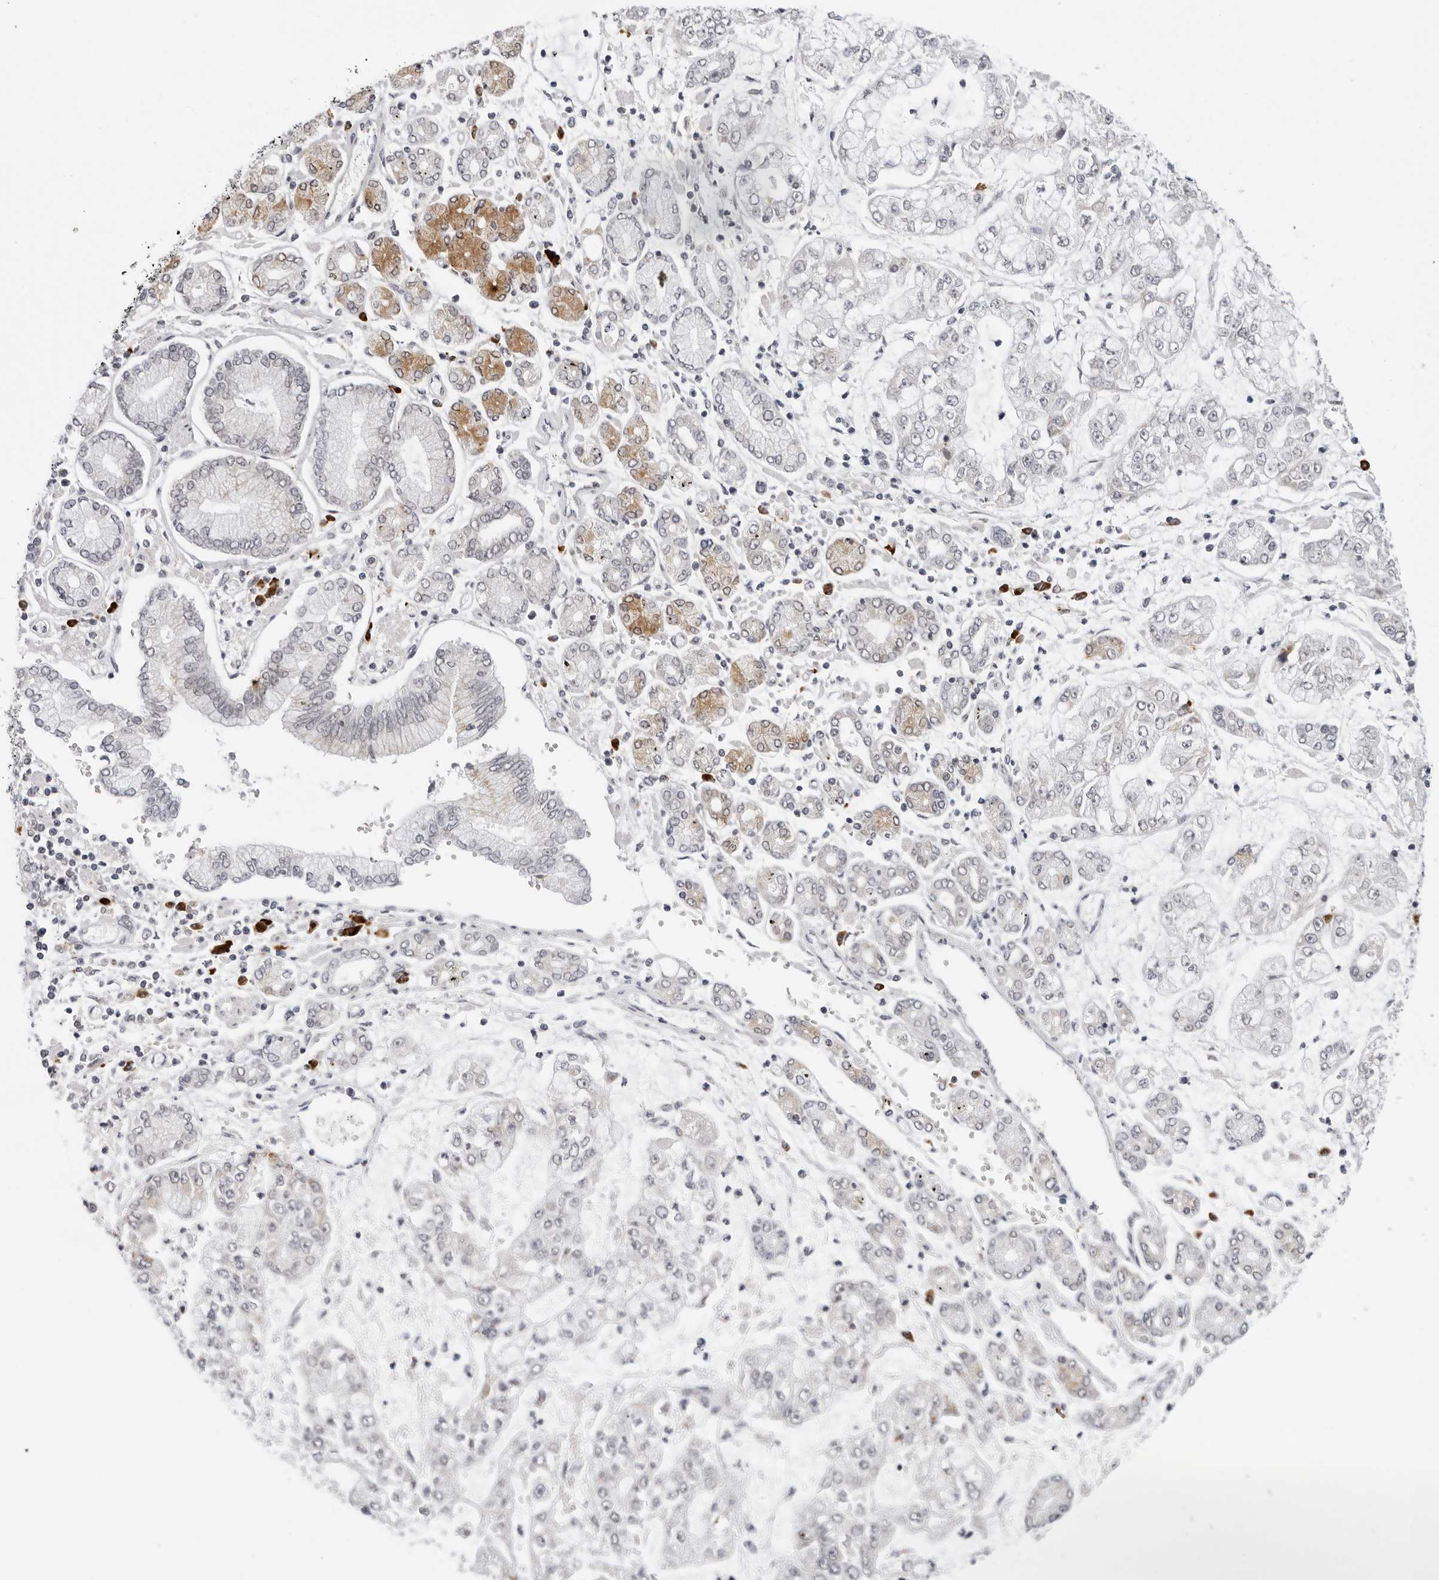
{"staining": {"intensity": "negative", "quantity": "none", "location": "none"}, "tissue": "stomach cancer", "cell_type": "Tumor cells", "image_type": "cancer", "snomed": [{"axis": "morphology", "description": "Adenocarcinoma, NOS"}, {"axis": "topography", "description": "Stomach"}], "caption": "Tumor cells show no significant expression in stomach adenocarcinoma.", "gene": "IL17RA", "patient": {"sex": "male", "age": 76}}